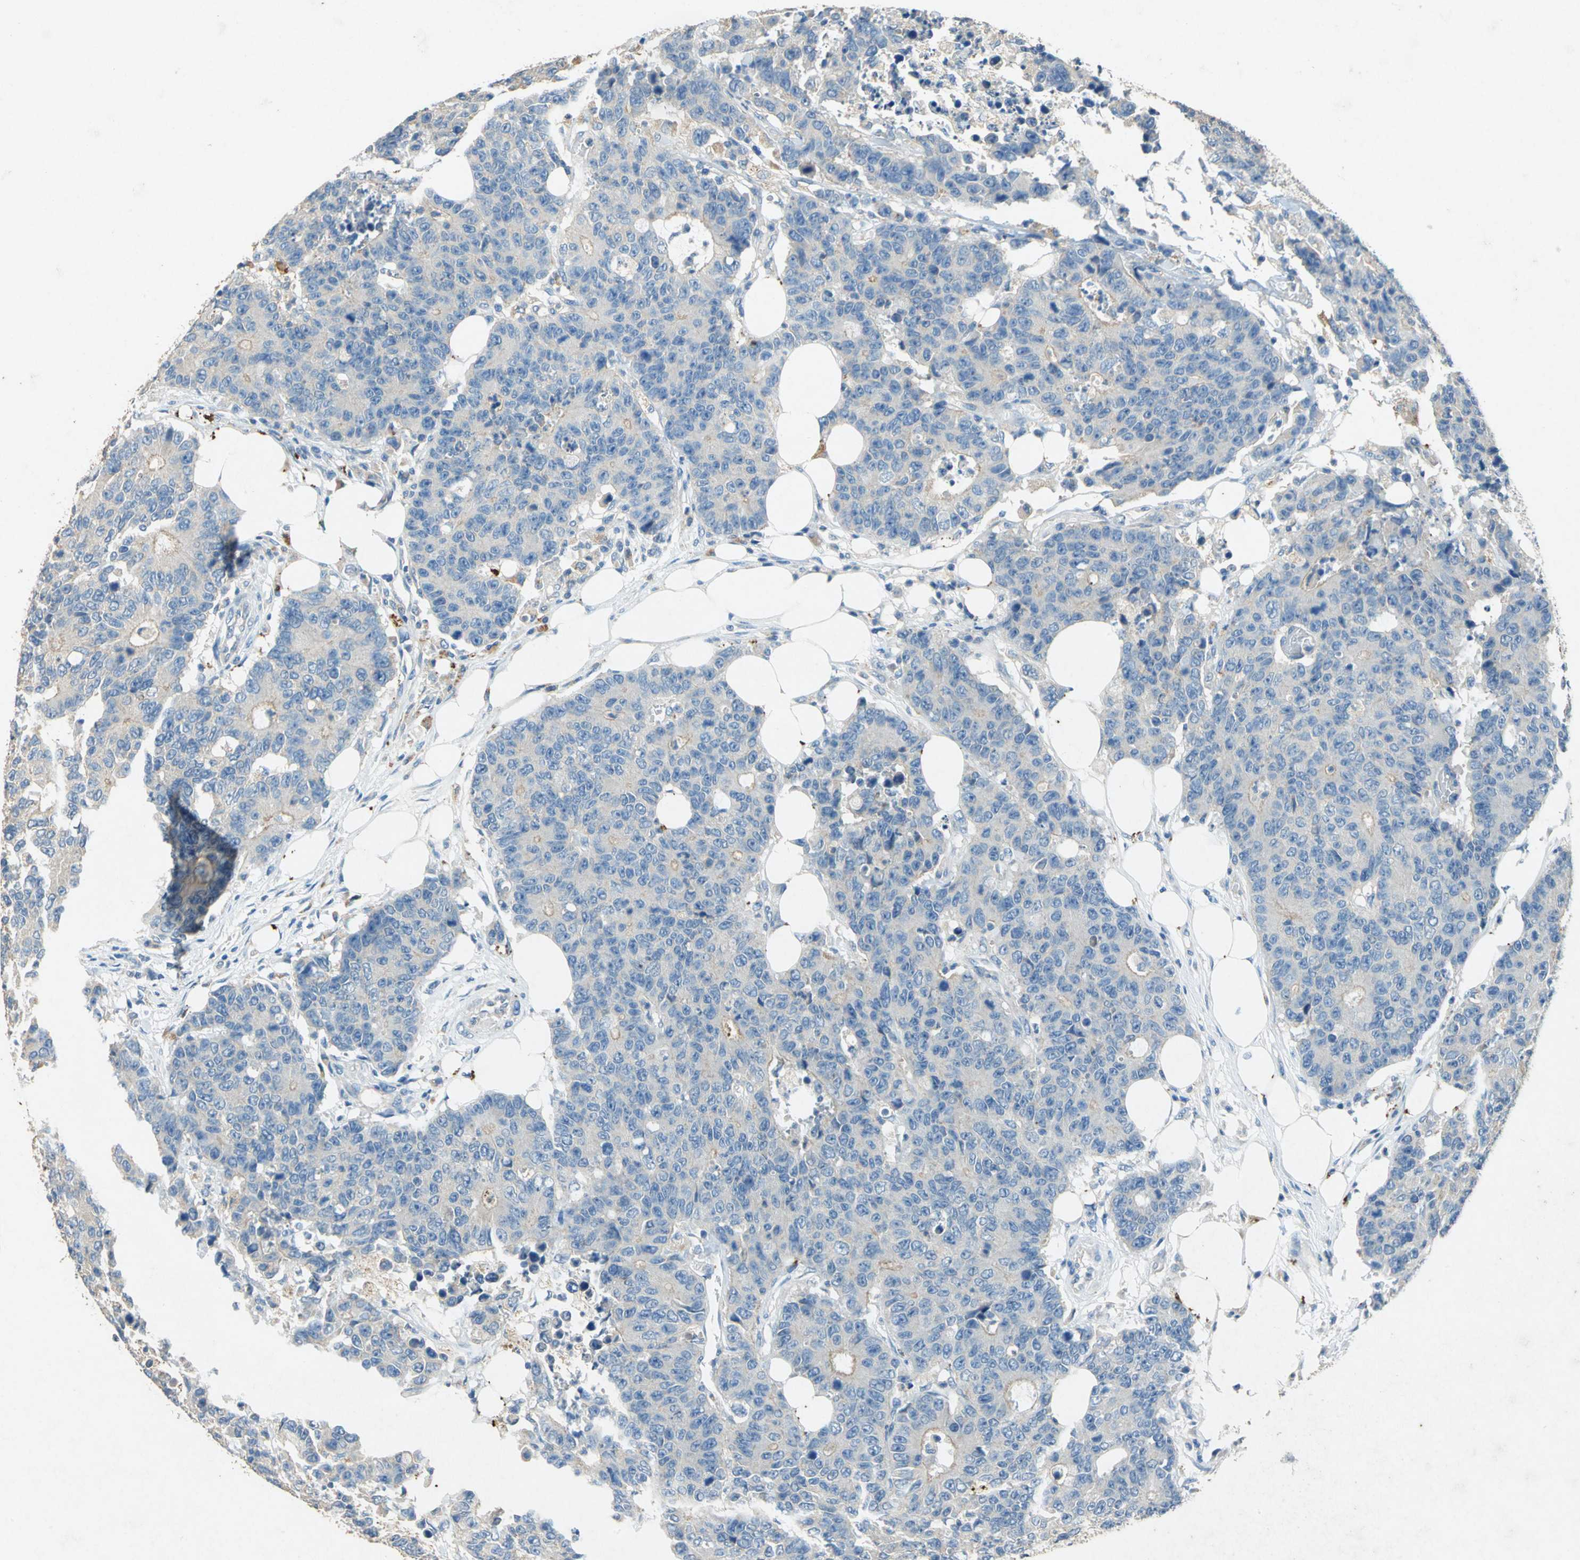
{"staining": {"intensity": "weak", "quantity": ">75%", "location": "cytoplasmic/membranous"}, "tissue": "colorectal cancer", "cell_type": "Tumor cells", "image_type": "cancer", "snomed": [{"axis": "morphology", "description": "Adenocarcinoma, NOS"}, {"axis": "topography", "description": "Colon"}], "caption": "Colorectal cancer was stained to show a protein in brown. There is low levels of weak cytoplasmic/membranous expression in about >75% of tumor cells.", "gene": "ADAMTS5", "patient": {"sex": "female", "age": 86}}